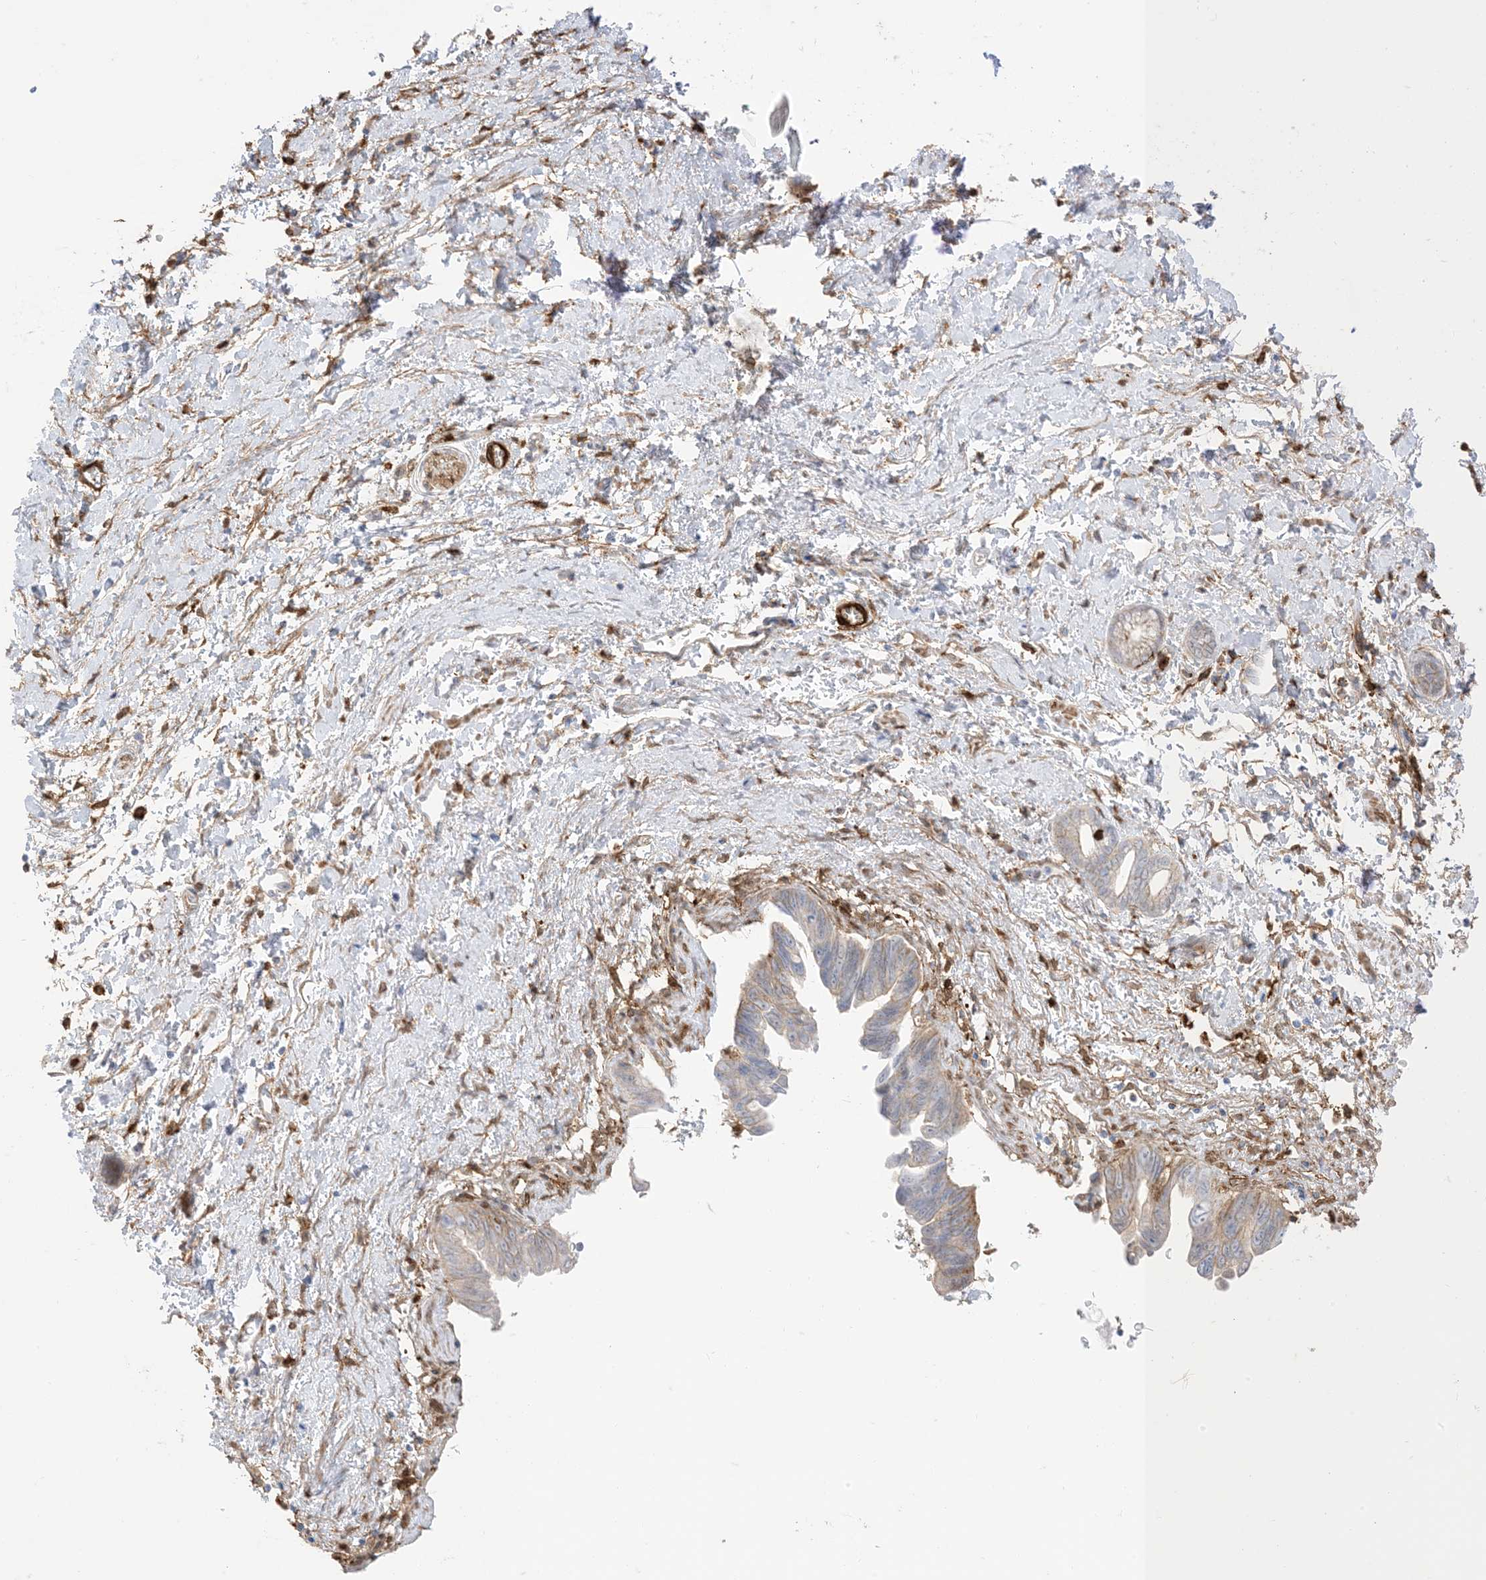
{"staining": {"intensity": "negative", "quantity": "none", "location": "none"}, "tissue": "pancreatic cancer", "cell_type": "Tumor cells", "image_type": "cancer", "snomed": [{"axis": "morphology", "description": "Adenocarcinoma, NOS"}, {"axis": "topography", "description": "Pancreas"}], "caption": "Tumor cells show no significant protein positivity in pancreatic adenocarcinoma.", "gene": "GSN", "patient": {"sex": "female", "age": 72}}